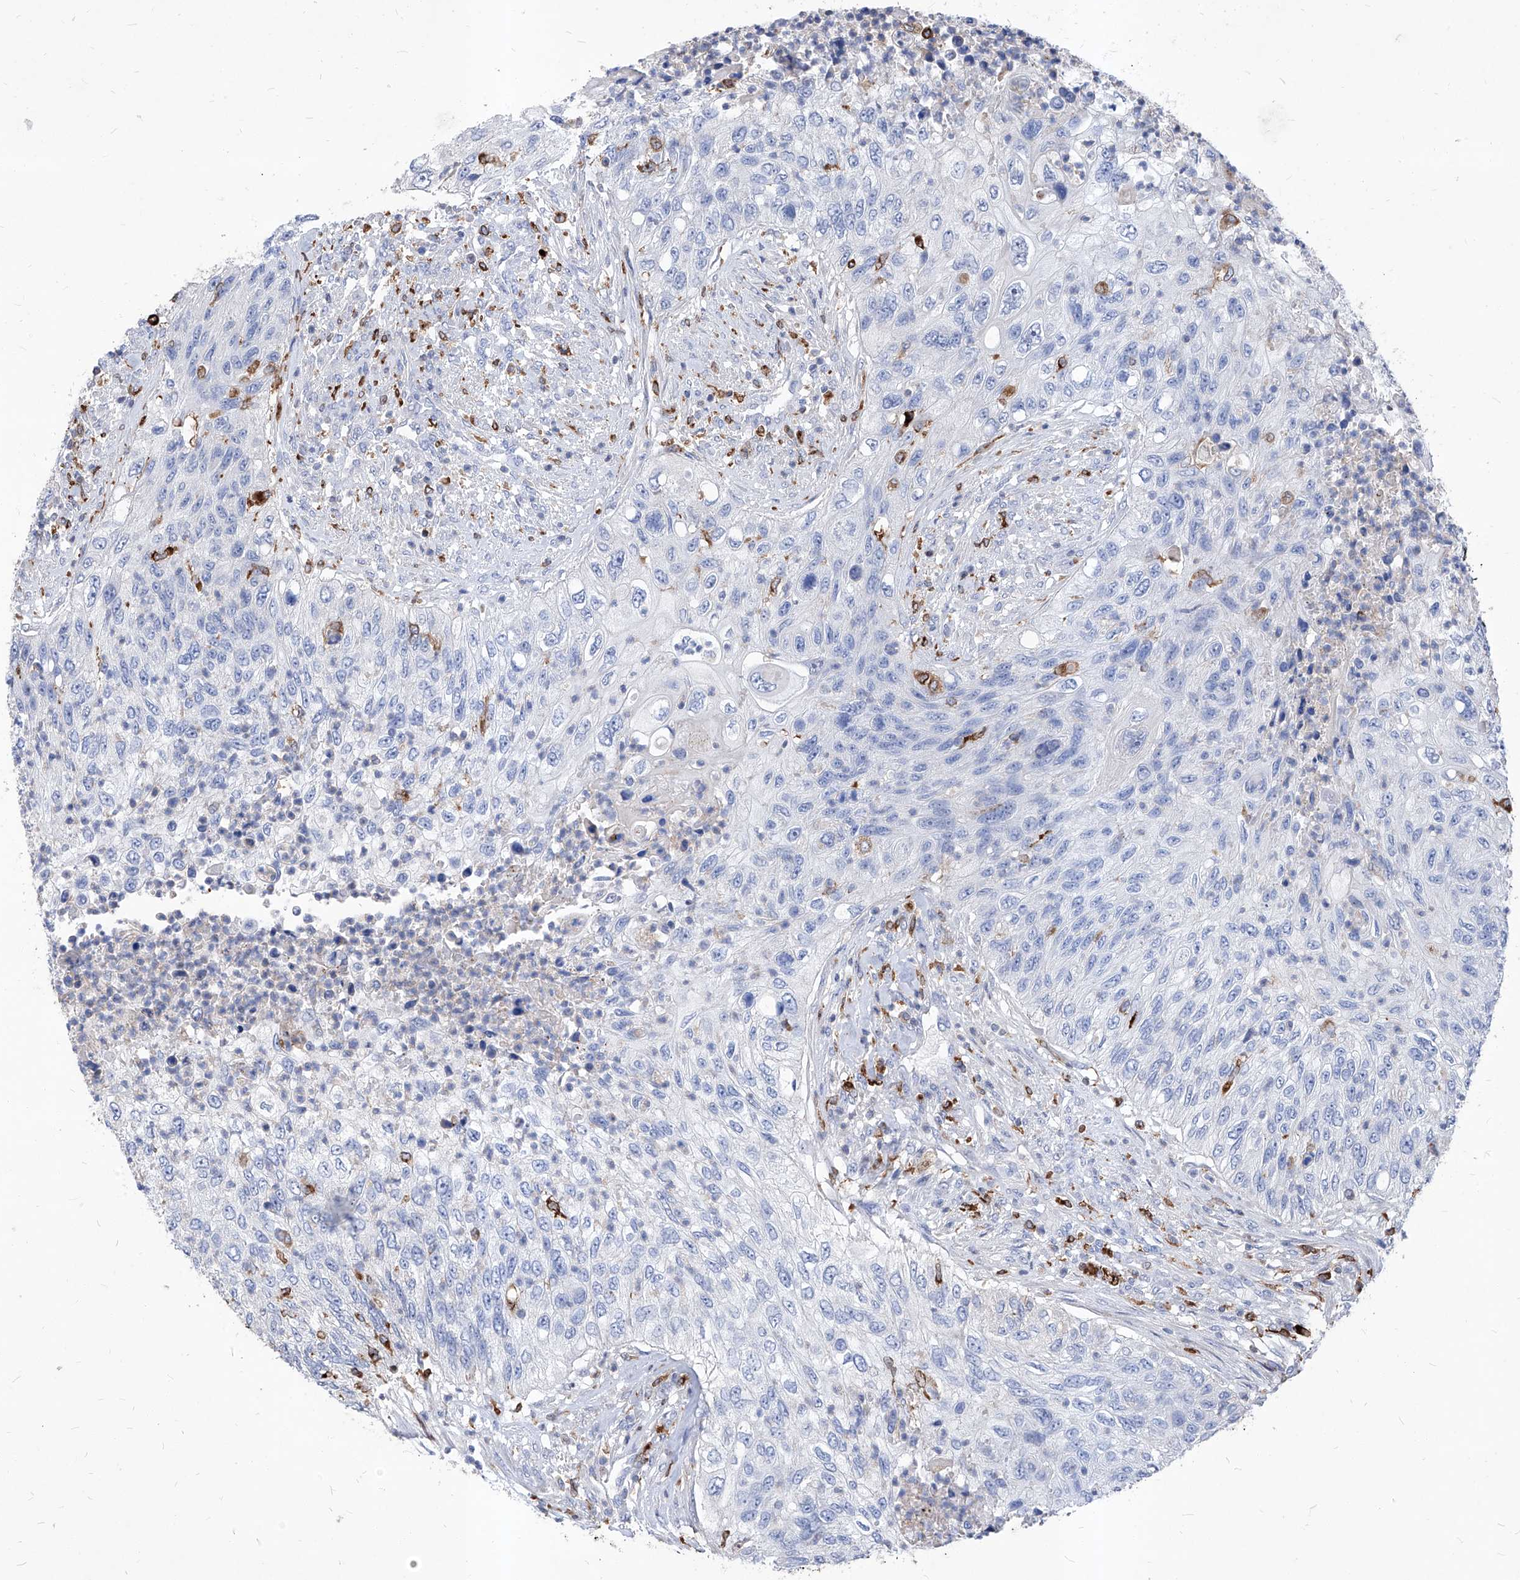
{"staining": {"intensity": "negative", "quantity": "none", "location": "none"}, "tissue": "urothelial cancer", "cell_type": "Tumor cells", "image_type": "cancer", "snomed": [{"axis": "morphology", "description": "Urothelial carcinoma, High grade"}, {"axis": "topography", "description": "Urinary bladder"}], "caption": "The image shows no staining of tumor cells in high-grade urothelial carcinoma.", "gene": "UBOX5", "patient": {"sex": "female", "age": 60}}